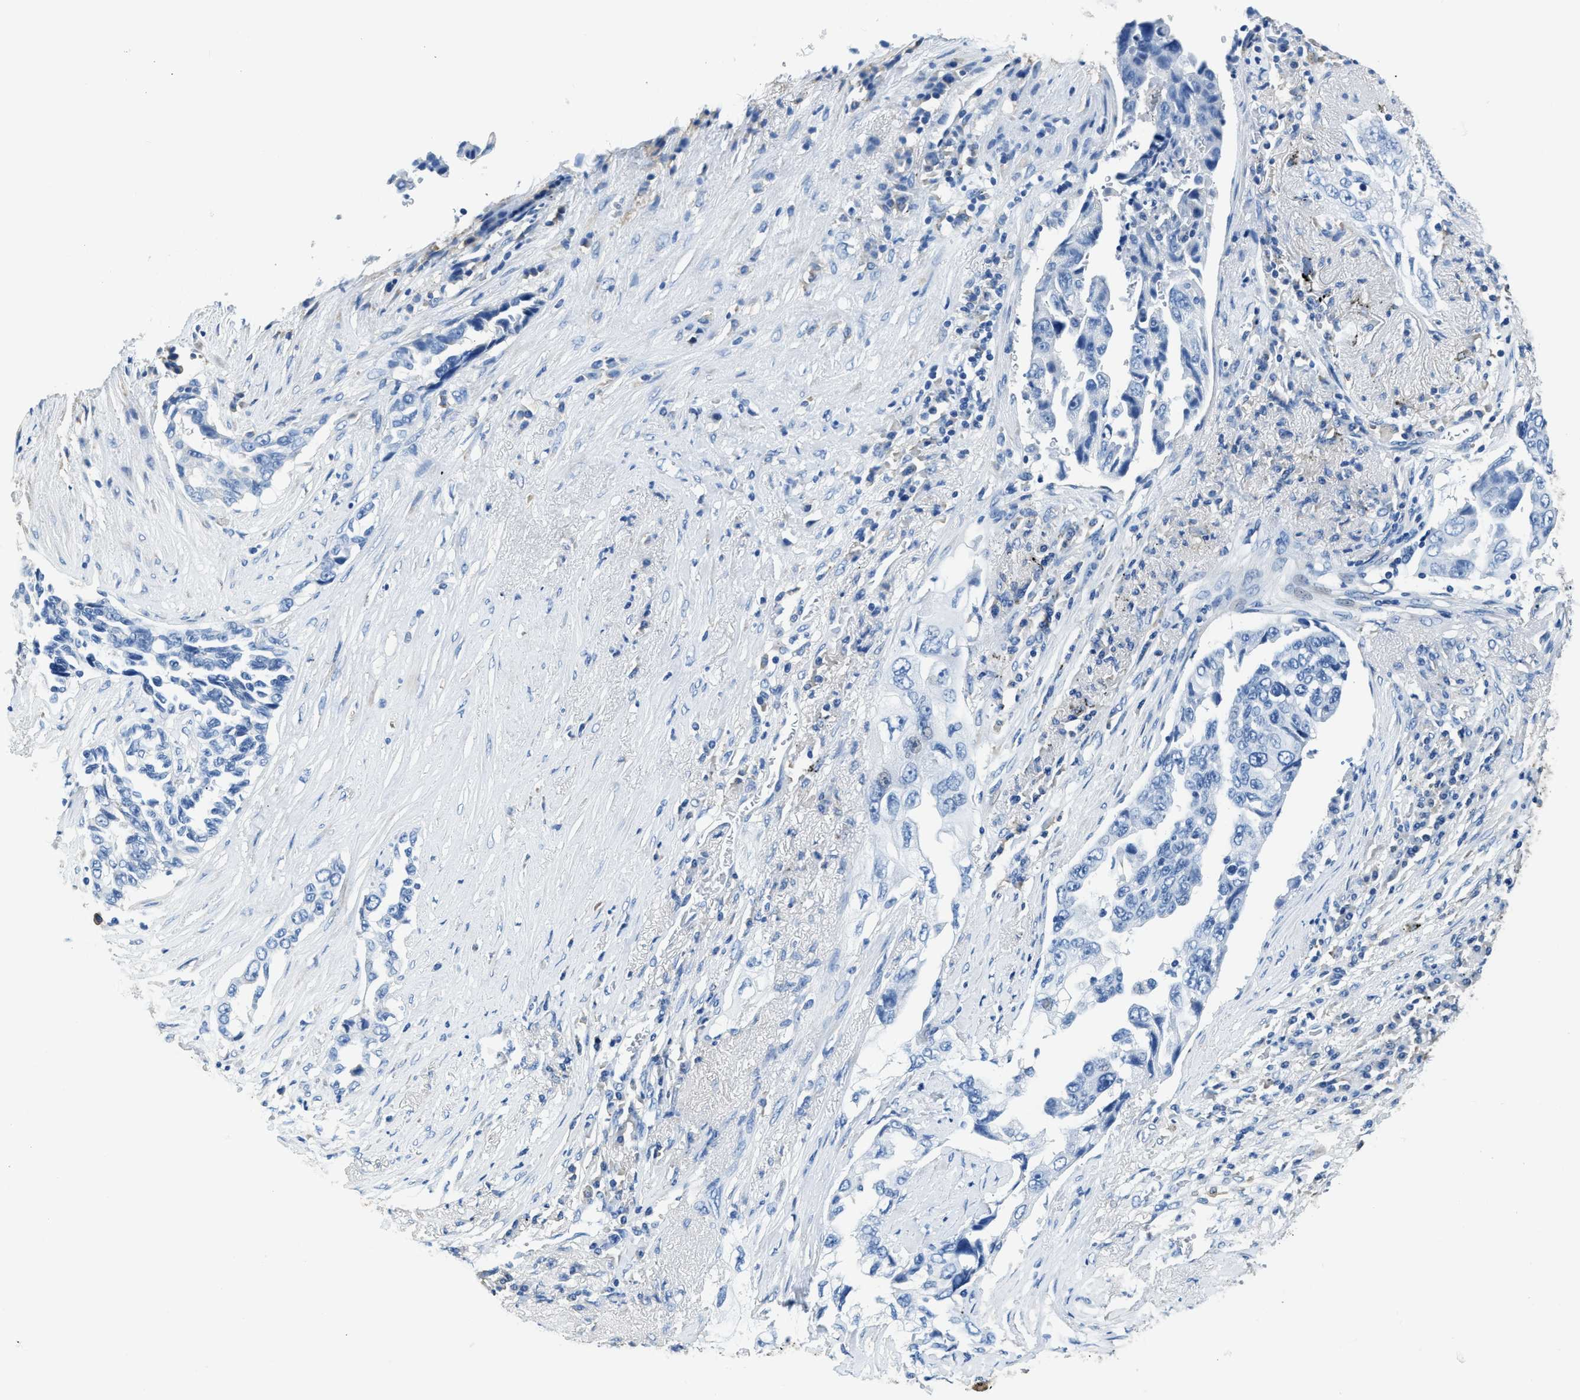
{"staining": {"intensity": "negative", "quantity": "none", "location": "none"}, "tissue": "lung cancer", "cell_type": "Tumor cells", "image_type": "cancer", "snomed": [{"axis": "morphology", "description": "Adenocarcinoma, NOS"}, {"axis": "topography", "description": "Lung"}], "caption": "Immunohistochemistry of human adenocarcinoma (lung) demonstrates no staining in tumor cells.", "gene": "ZDHHC13", "patient": {"sex": "female", "age": 51}}